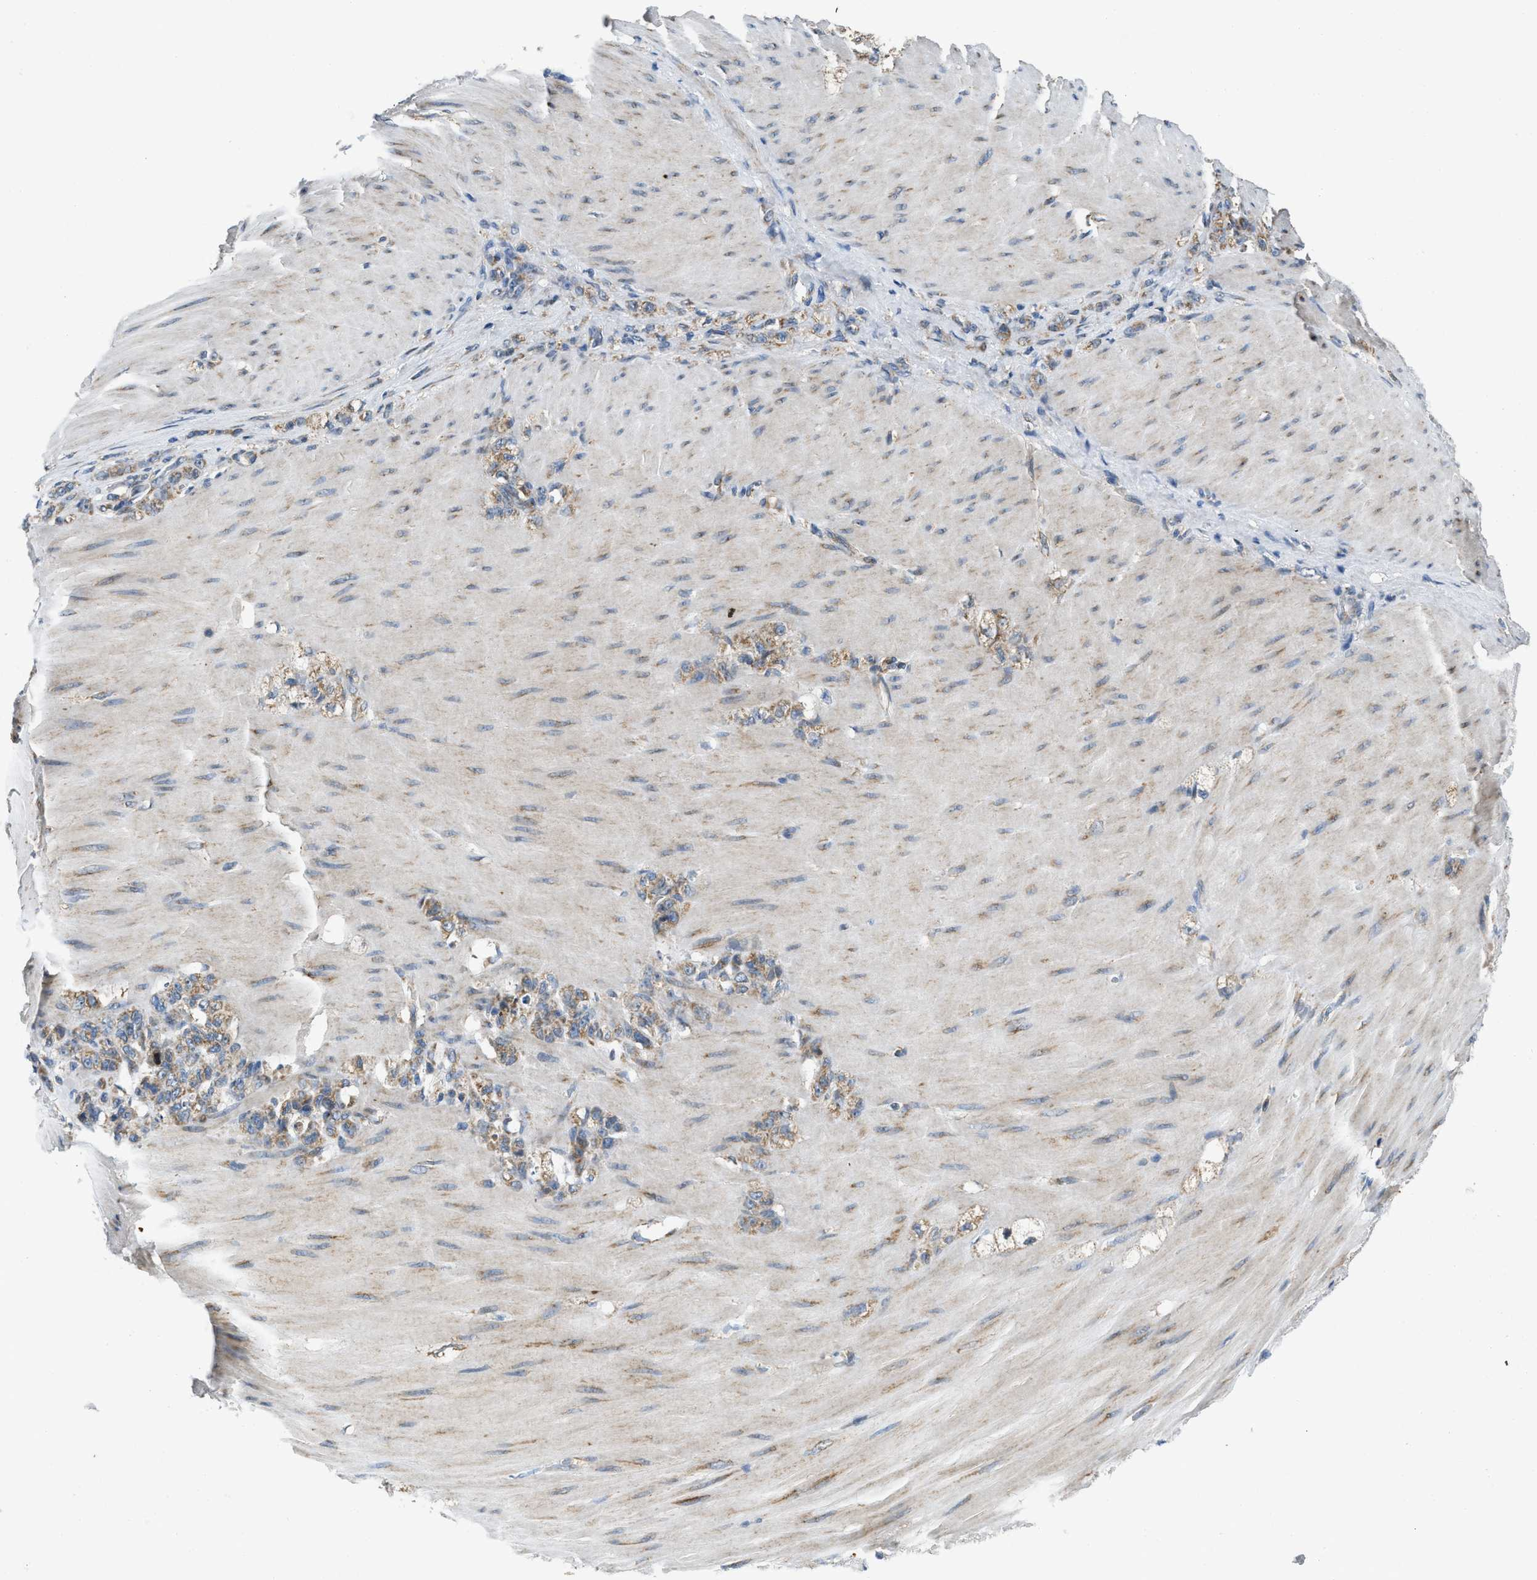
{"staining": {"intensity": "moderate", "quantity": ">75%", "location": "cytoplasmic/membranous"}, "tissue": "stomach cancer", "cell_type": "Tumor cells", "image_type": "cancer", "snomed": [{"axis": "morphology", "description": "Normal tissue, NOS"}, {"axis": "morphology", "description": "Adenocarcinoma, NOS"}, {"axis": "topography", "description": "Stomach"}], "caption": "Immunohistochemistry of stomach cancer displays medium levels of moderate cytoplasmic/membranous positivity in about >75% of tumor cells. Nuclei are stained in blue.", "gene": "TMEM150A", "patient": {"sex": "male", "age": 82}}